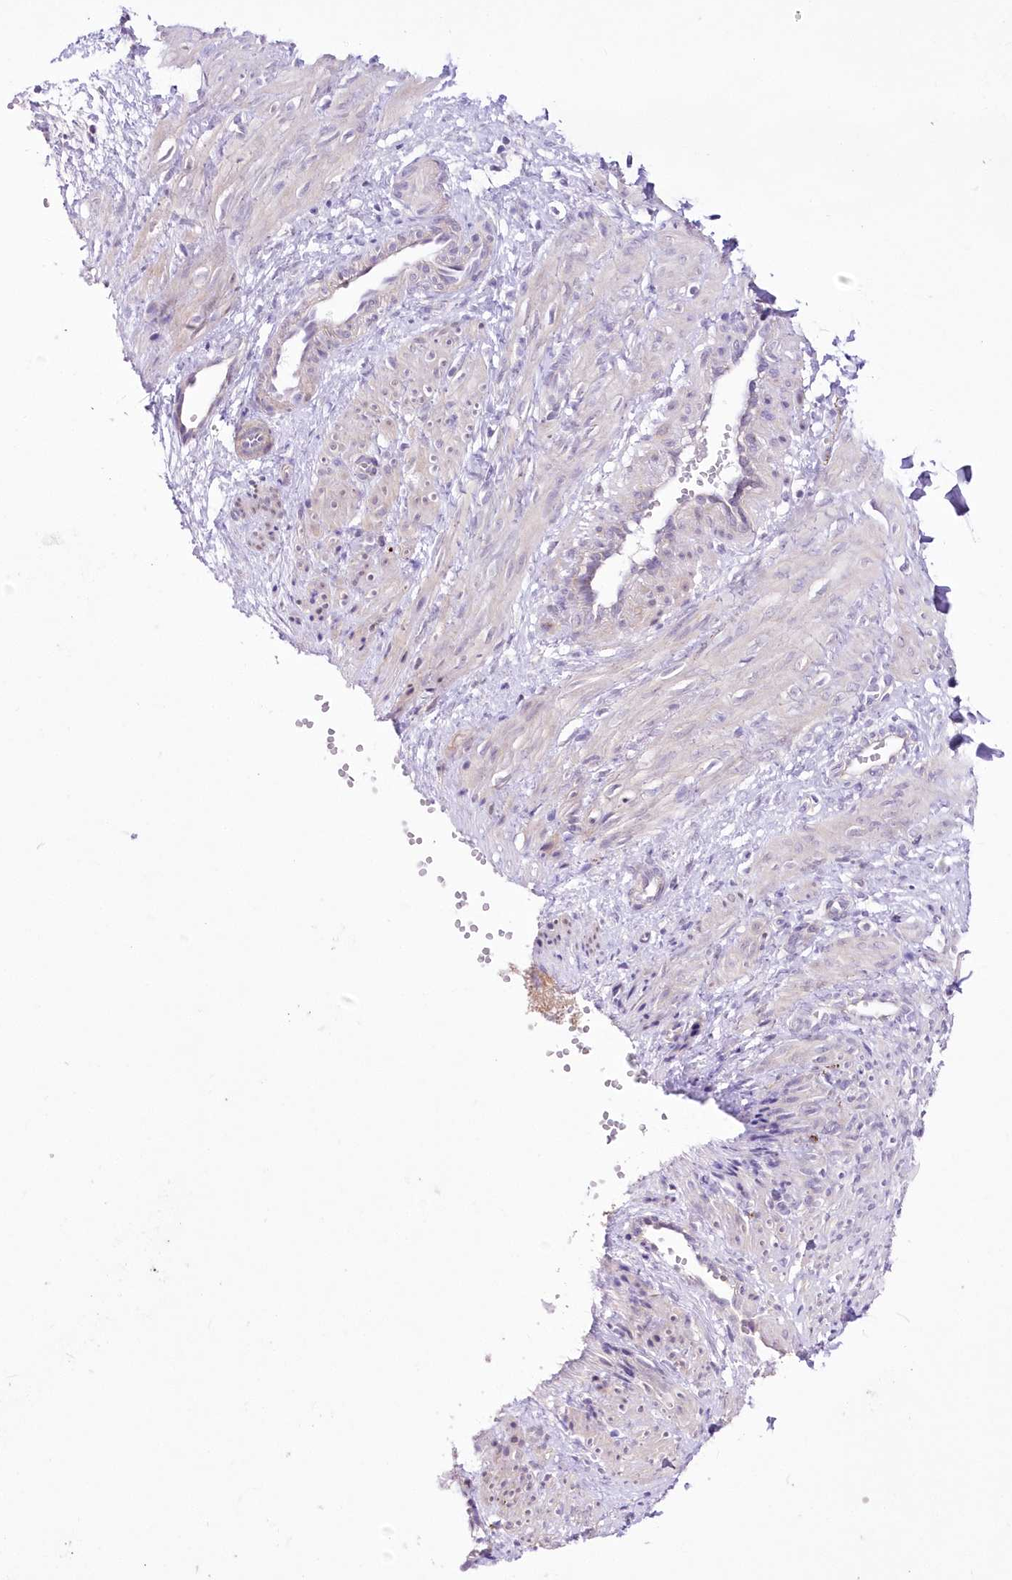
{"staining": {"intensity": "negative", "quantity": "none", "location": "none"}, "tissue": "smooth muscle", "cell_type": "Smooth muscle cells", "image_type": "normal", "snomed": [{"axis": "morphology", "description": "Normal tissue, NOS"}, {"axis": "topography", "description": "Endometrium"}], "caption": "A high-resolution micrograph shows immunohistochemistry staining of unremarkable smooth muscle, which shows no significant expression in smooth muscle cells.", "gene": "FAM241B", "patient": {"sex": "female", "age": 33}}